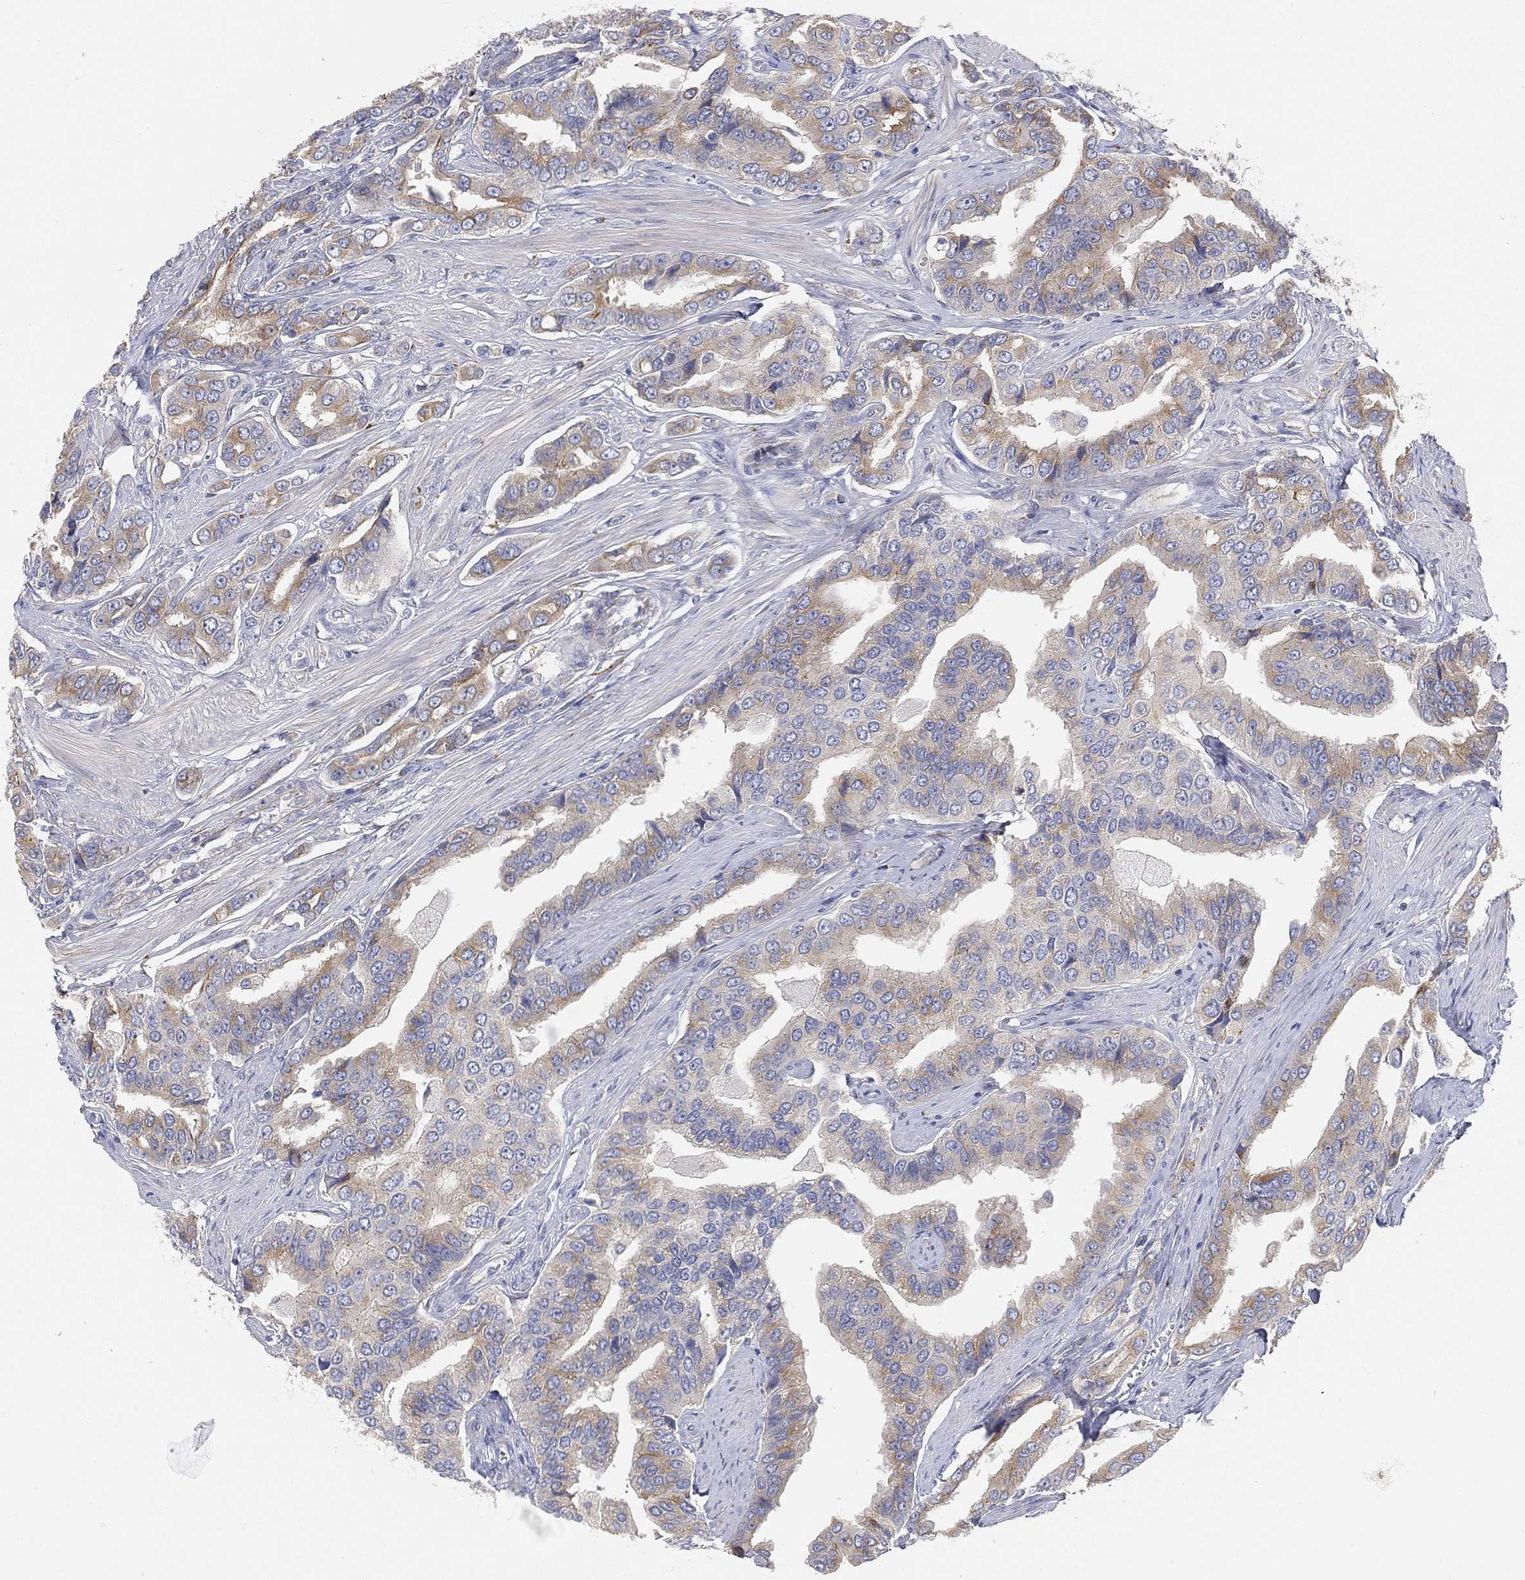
{"staining": {"intensity": "moderate", "quantity": "25%-75%", "location": "cytoplasmic/membranous"}, "tissue": "prostate cancer", "cell_type": "Tumor cells", "image_type": "cancer", "snomed": [{"axis": "morphology", "description": "Adenocarcinoma, NOS"}, {"axis": "topography", "description": "Prostate and seminal vesicle, NOS"}, {"axis": "topography", "description": "Prostate"}], "caption": "Immunohistochemical staining of prostate cancer (adenocarcinoma) shows moderate cytoplasmic/membranous protein staining in about 25%-75% of tumor cells.", "gene": "TMEM25", "patient": {"sex": "male", "age": 69}}